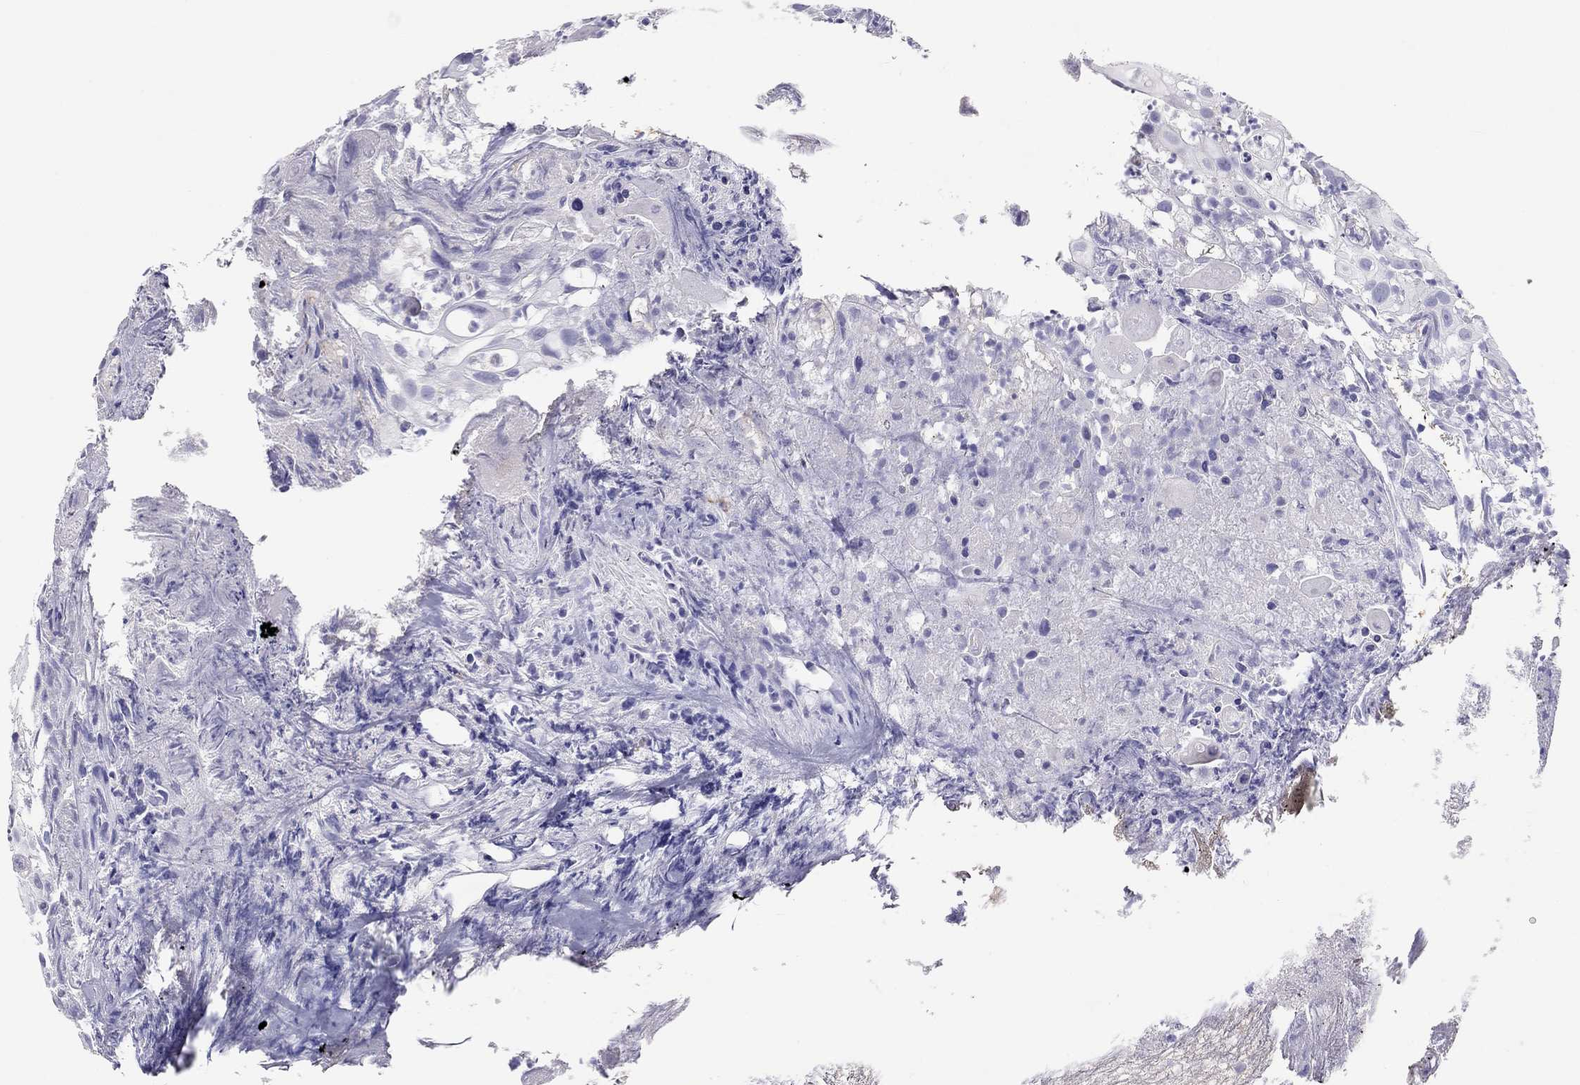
{"staining": {"intensity": "negative", "quantity": "none", "location": "none"}, "tissue": "urothelial cancer", "cell_type": "Tumor cells", "image_type": "cancer", "snomed": [{"axis": "morphology", "description": "Urothelial carcinoma, High grade"}, {"axis": "topography", "description": "Urinary bladder"}], "caption": "DAB immunohistochemical staining of urothelial cancer demonstrates no significant positivity in tumor cells.", "gene": "CALHM1", "patient": {"sex": "female", "age": 79}}